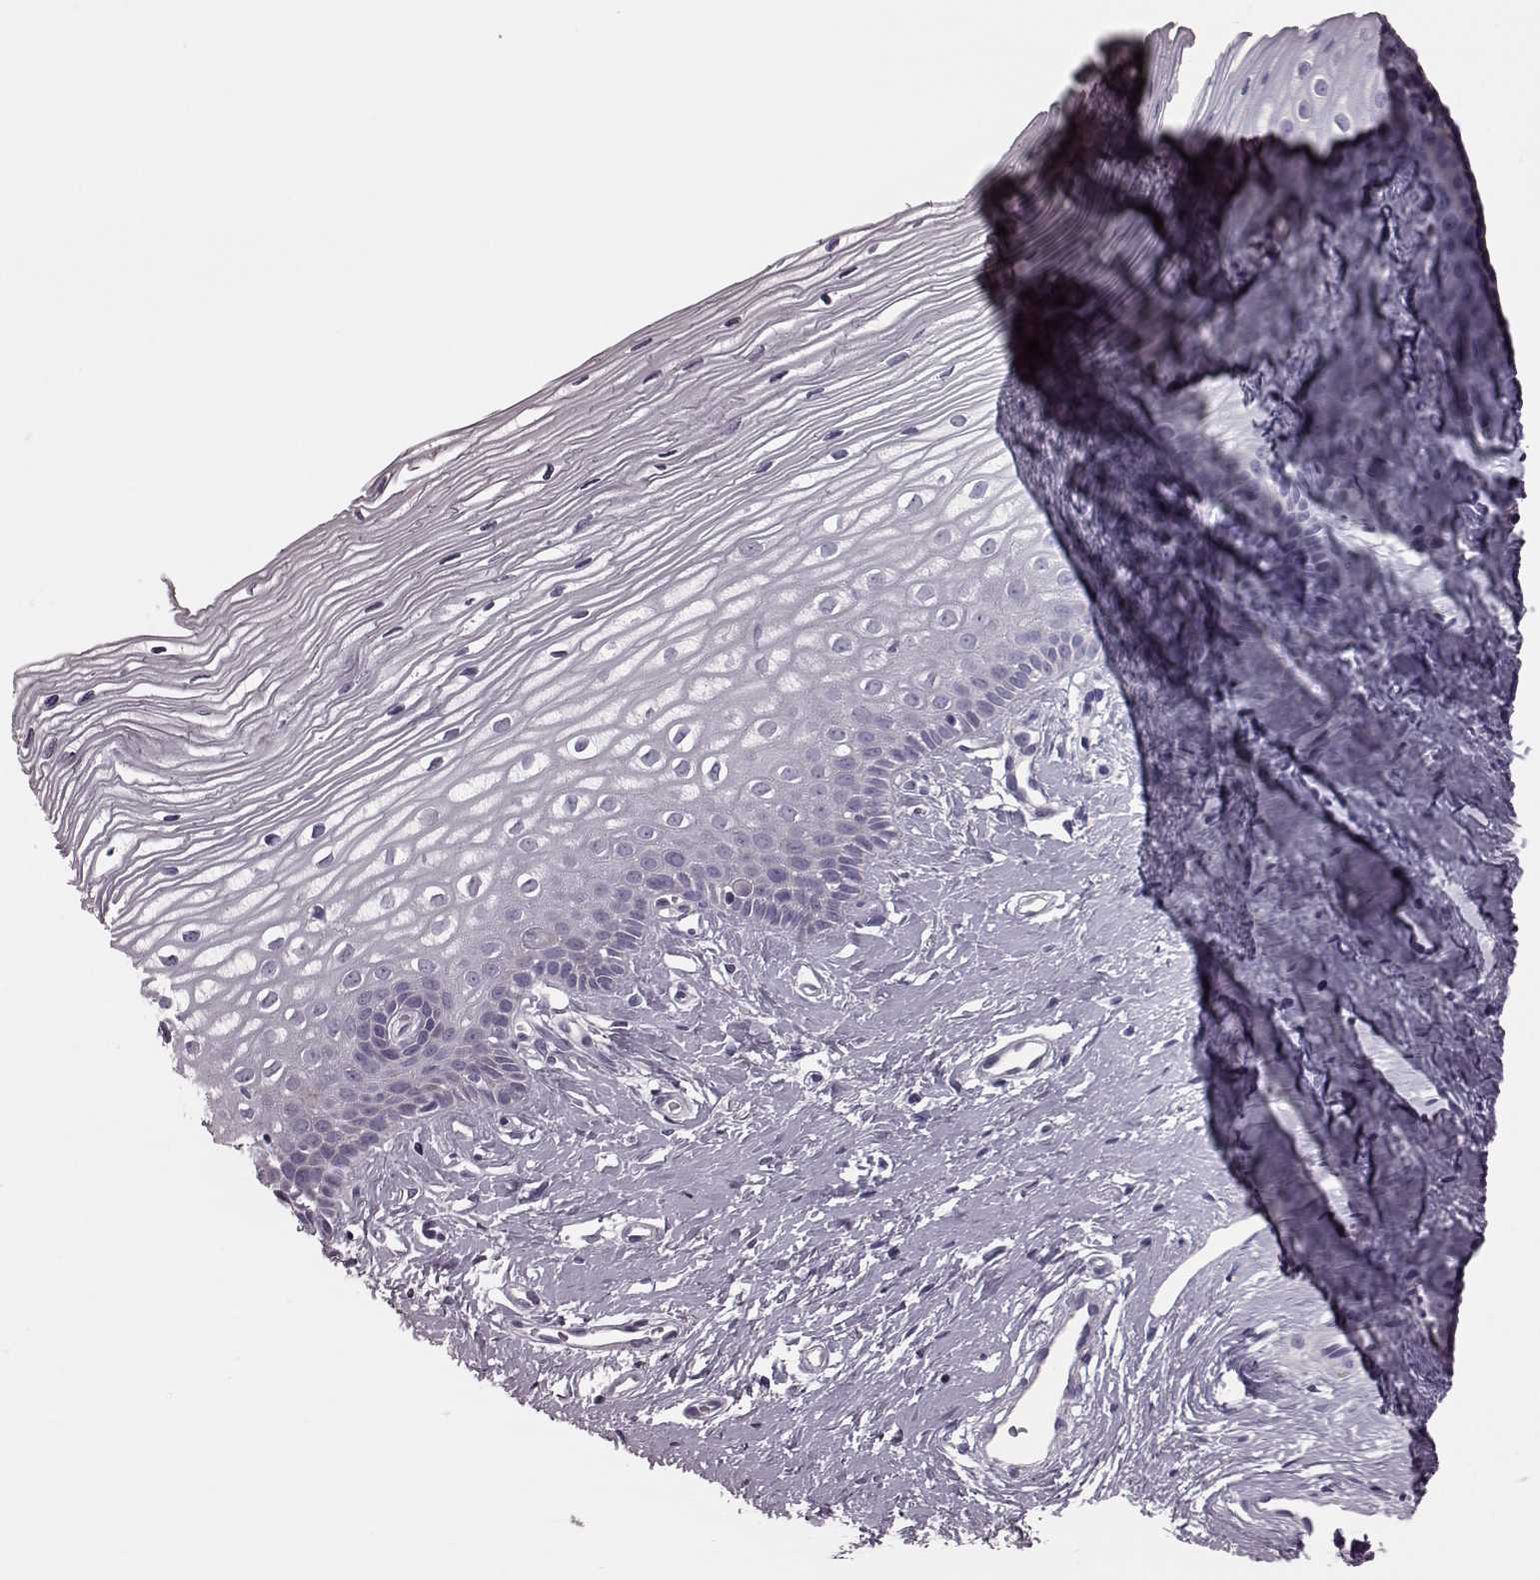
{"staining": {"intensity": "negative", "quantity": "none", "location": "none"}, "tissue": "cervix", "cell_type": "Squamous epithelial cells", "image_type": "normal", "snomed": [{"axis": "morphology", "description": "Normal tissue, NOS"}, {"axis": "topography", "description": "Cervix"}], "caption": "The IHC micrograph has no significant expression in squamous epithelial cells of cervix. (Brightfield microscopy of DAB immunohistochemistry (IHC) at high magnification).", "gene": "RIMS2", "patient": {"sex": "female", "age": 40}}